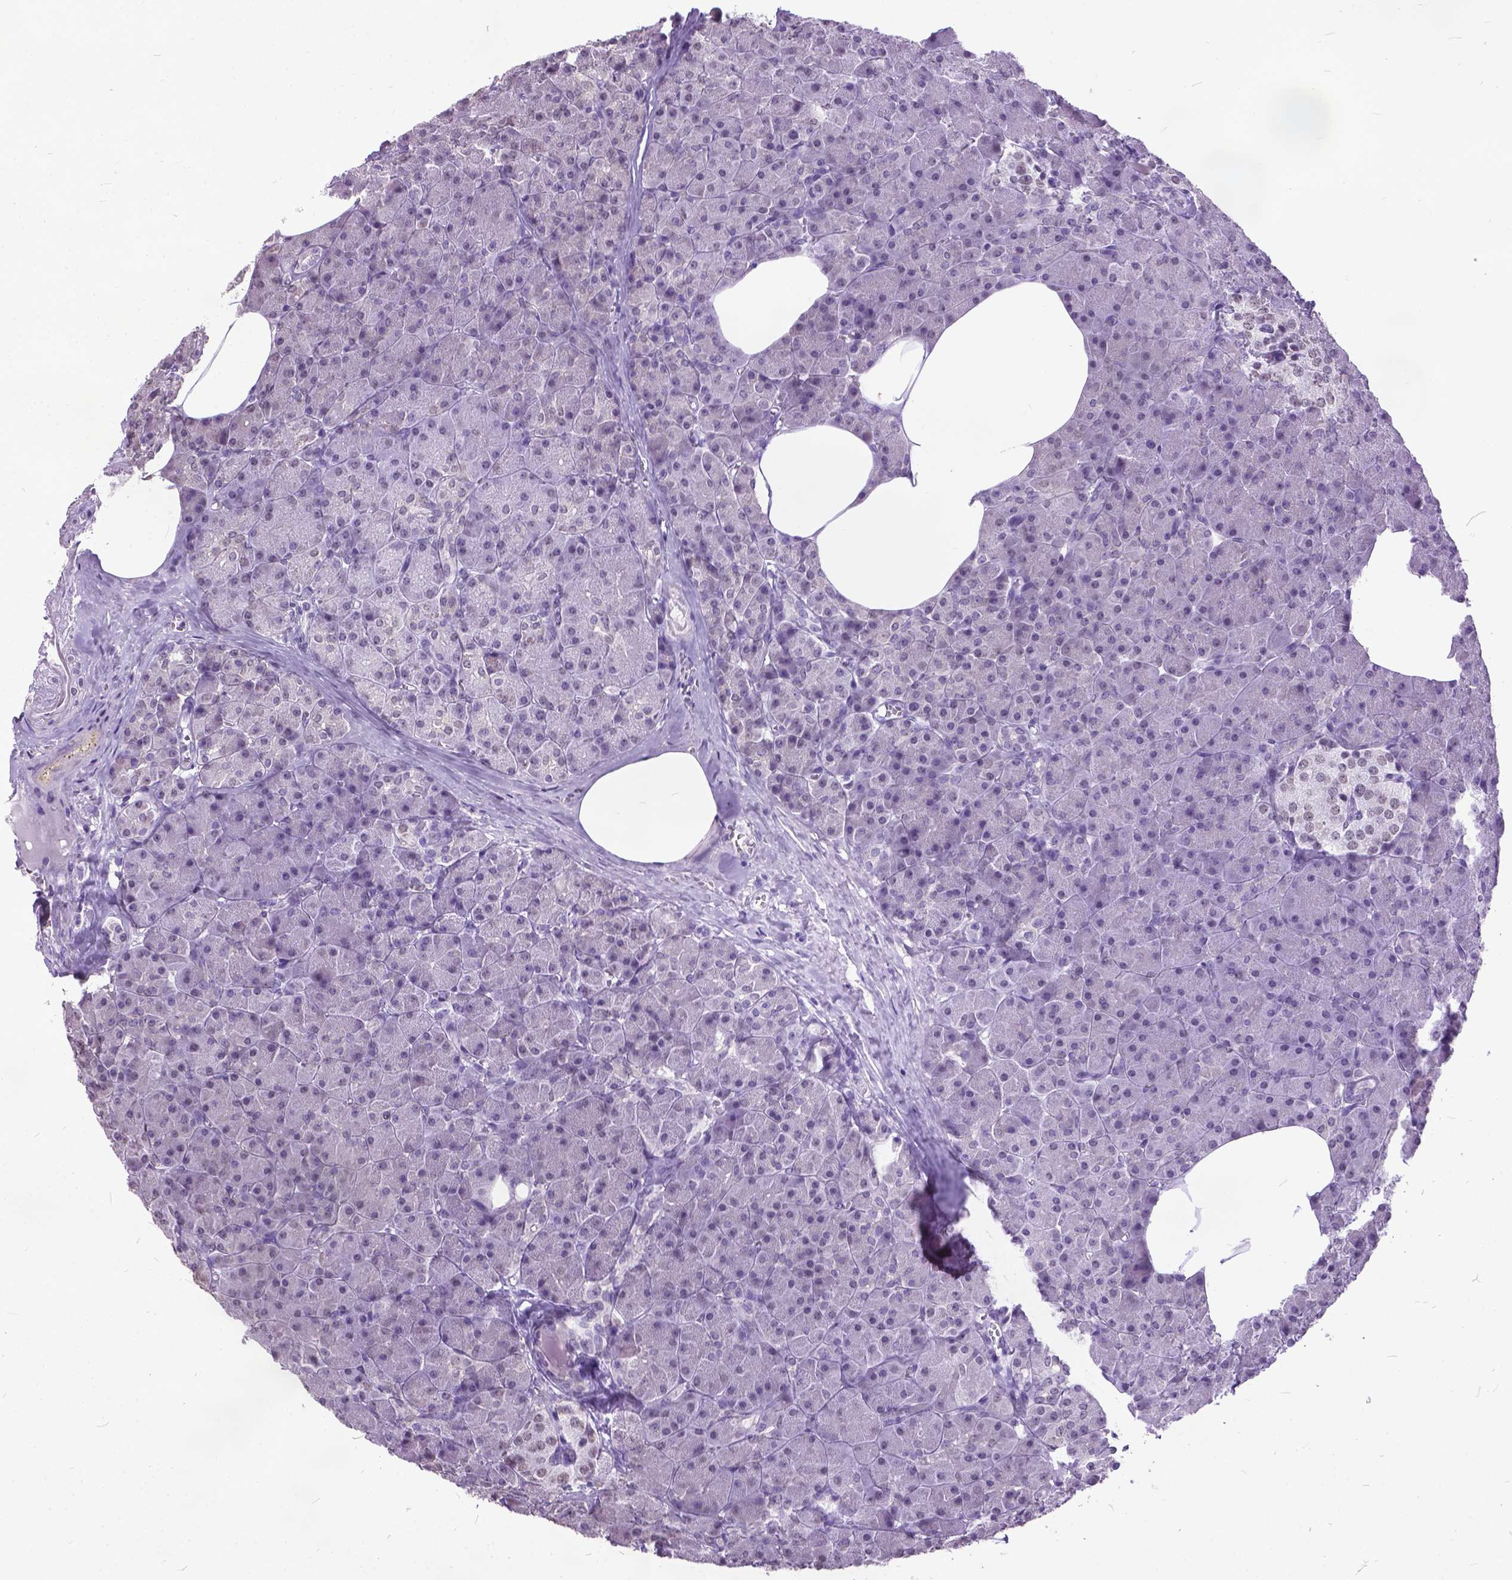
{"staining": {"intensity": "negative", "quantity": "none", "location": "none"}, "tissue": "pancreas", "cell_type": "Exocrine glandular cells", "image_type": "normal", "snomed": [{"axis": "morphology", "description": "Normal tissue, NOS"}, {"axis": "topography", "description": "Pancreas"}], "caption": "Immunohistochemistry micrograph of normal pancreas: pancreas stained with DAB demonstrates no significant protein expression in exocrine glandular cells.", "gene": "MARCHF10", "patient": {"sex": "female", "age": 45}}